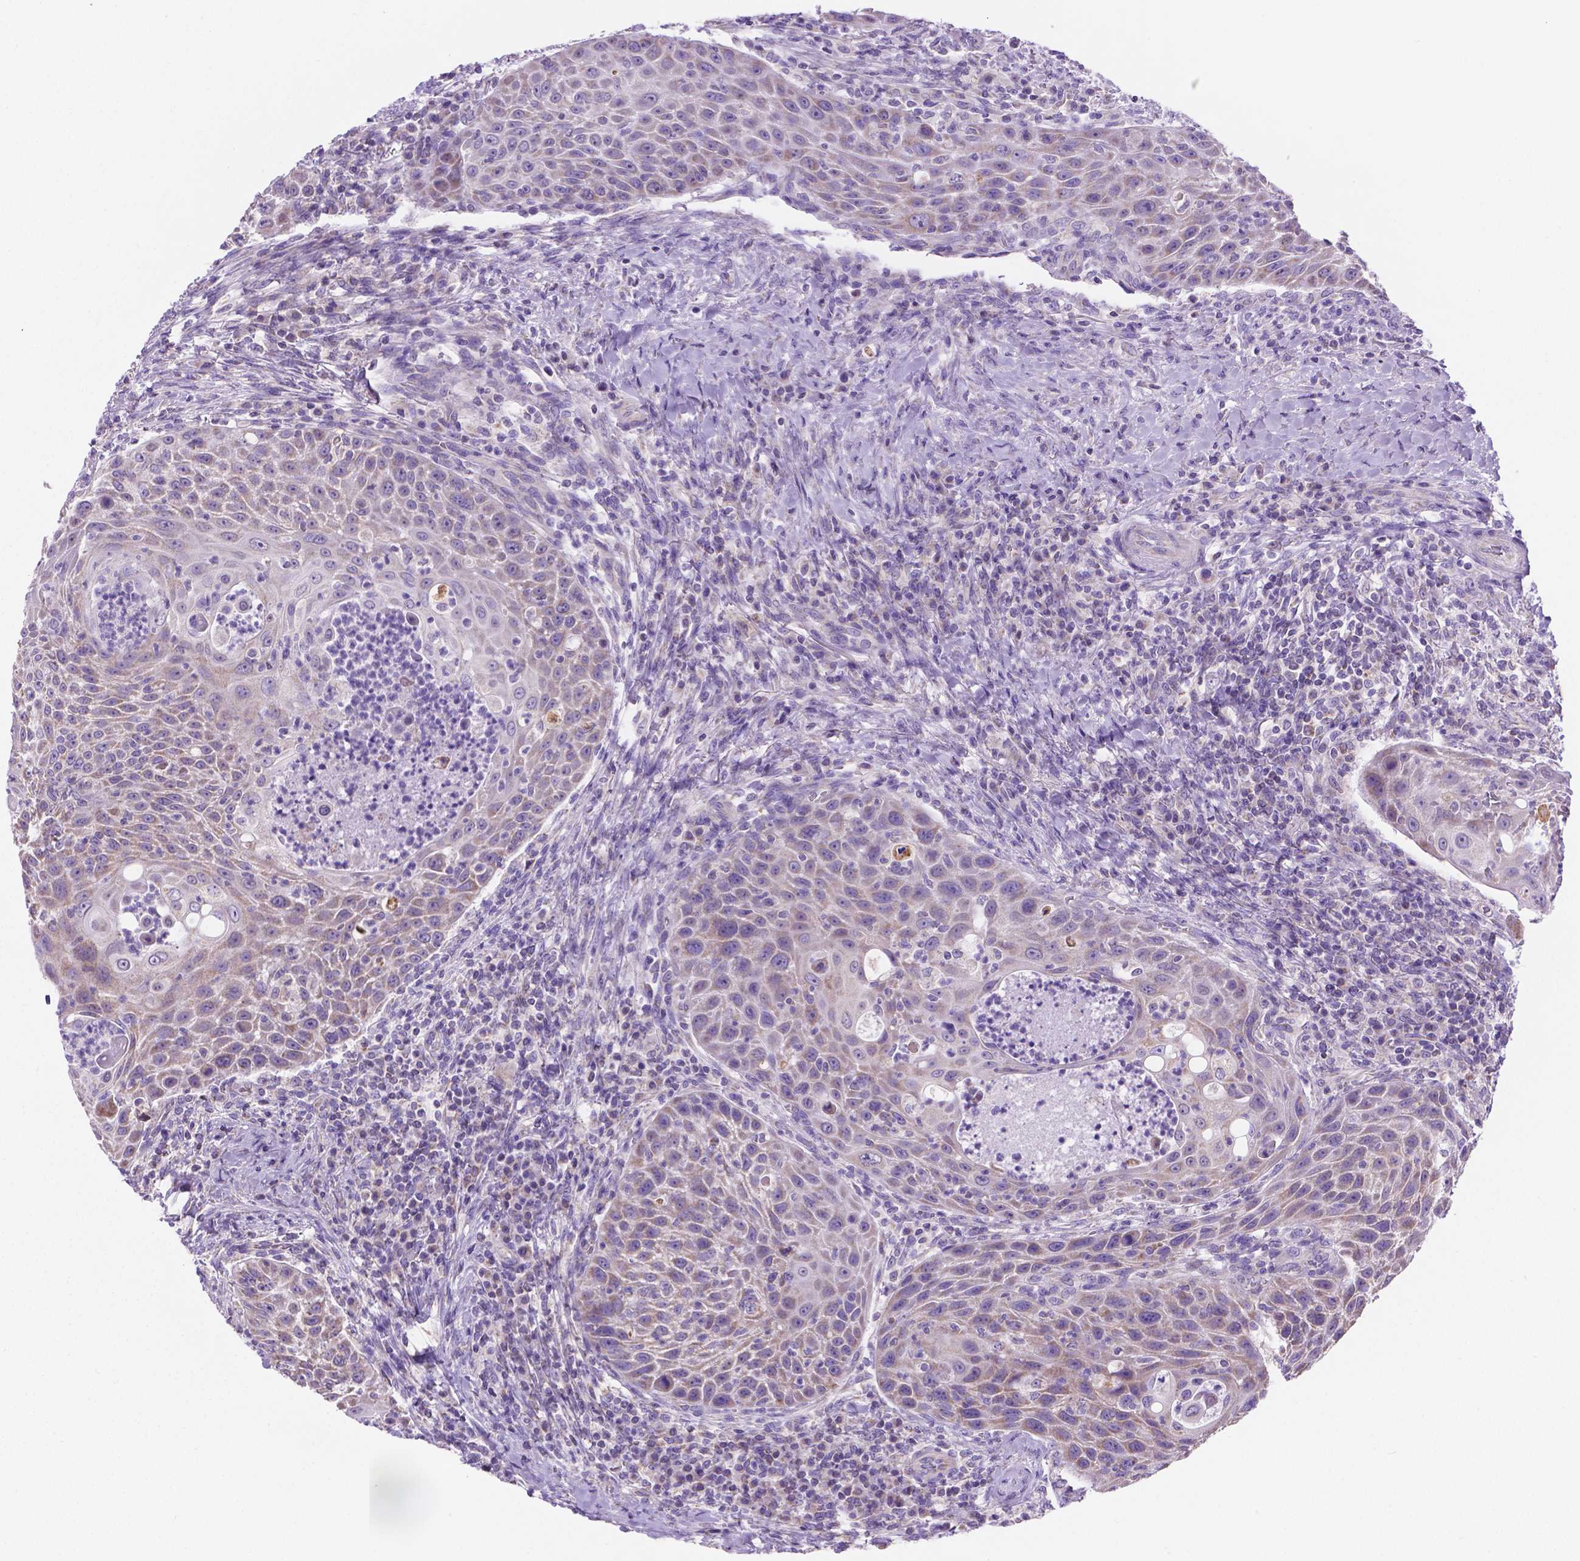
{"staining": {"intensity": "weak", "quantity": "25%-75%", "location": "cytoplasmic/membranous"}, "tissue": "head and neck cancer", "cell_type": "Tumor cells", "image_type": "cancer", "snomed": [{"axis": "morphology", "description": "Squamous cell carcinoma, NOS"}, {"axis": "topography", "description": "Head-Neck"}], "caption": "A low amount of weak cytoplasmic/membranous positivity is present in approximately 25%-75% of tumor cells in head and neck cancer (squamous cell carcinoma) tissue.", "gene": "CSPG5", "patient": {"sex": "male", "age": 69}}